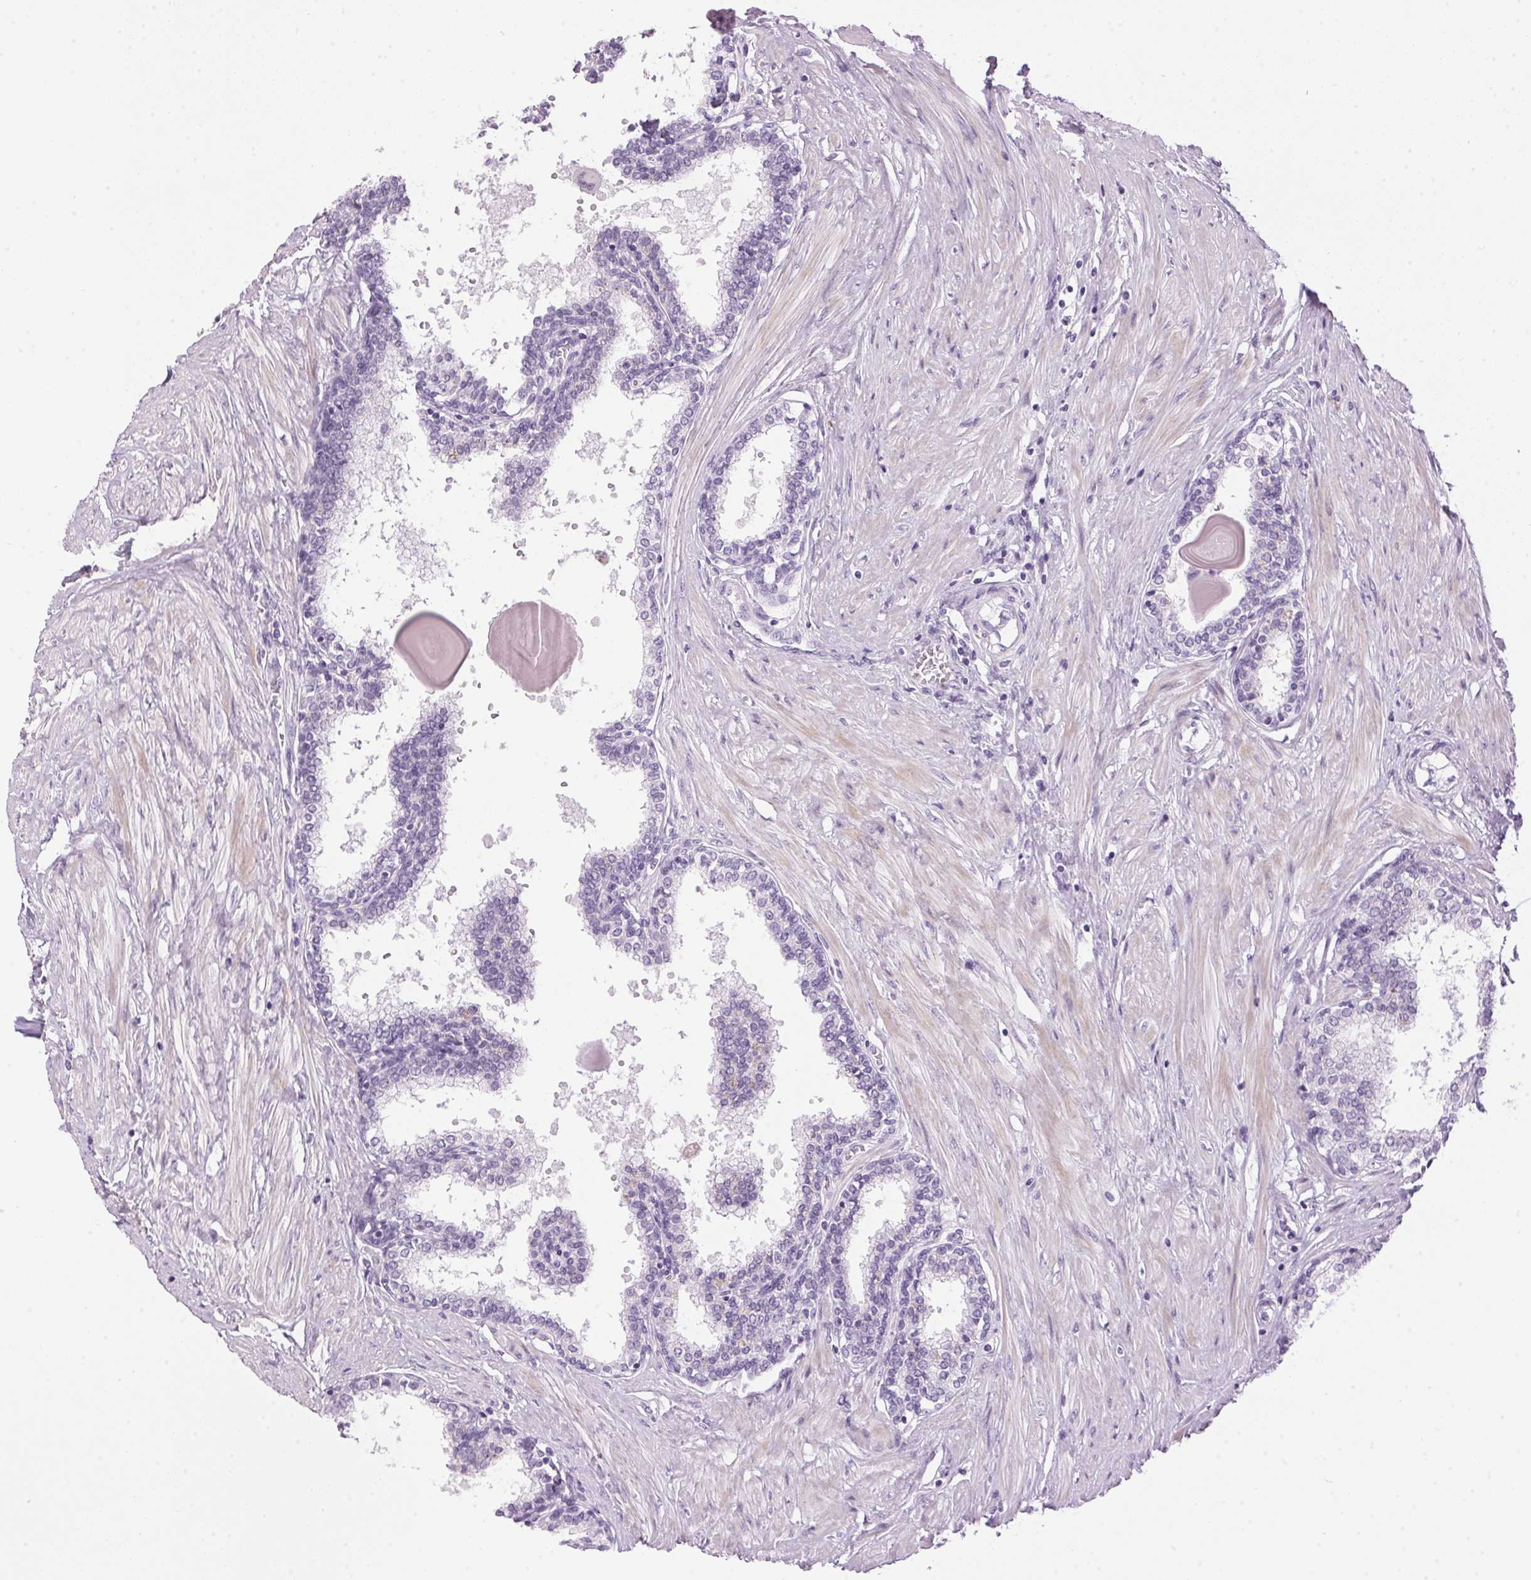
{"staining": {"intensity": "negative", "quantity": "none", "location": "none"}, "tissue": "prostate", "cell_type": "Glandular cells", "image_type": "normal", "snomed": [{"axis": "morphology", "description": "Normal tissue, NOS"}, {"axis": "topography", "description": "Prostate"}], "caption": "A micrograph of human prostate is negative for staining in glandular cells. (DAB IHC visualized using brightfield microscopy, high magnification).", "gene": "SP7", "patient": {"sex": "male", "age": 55}}